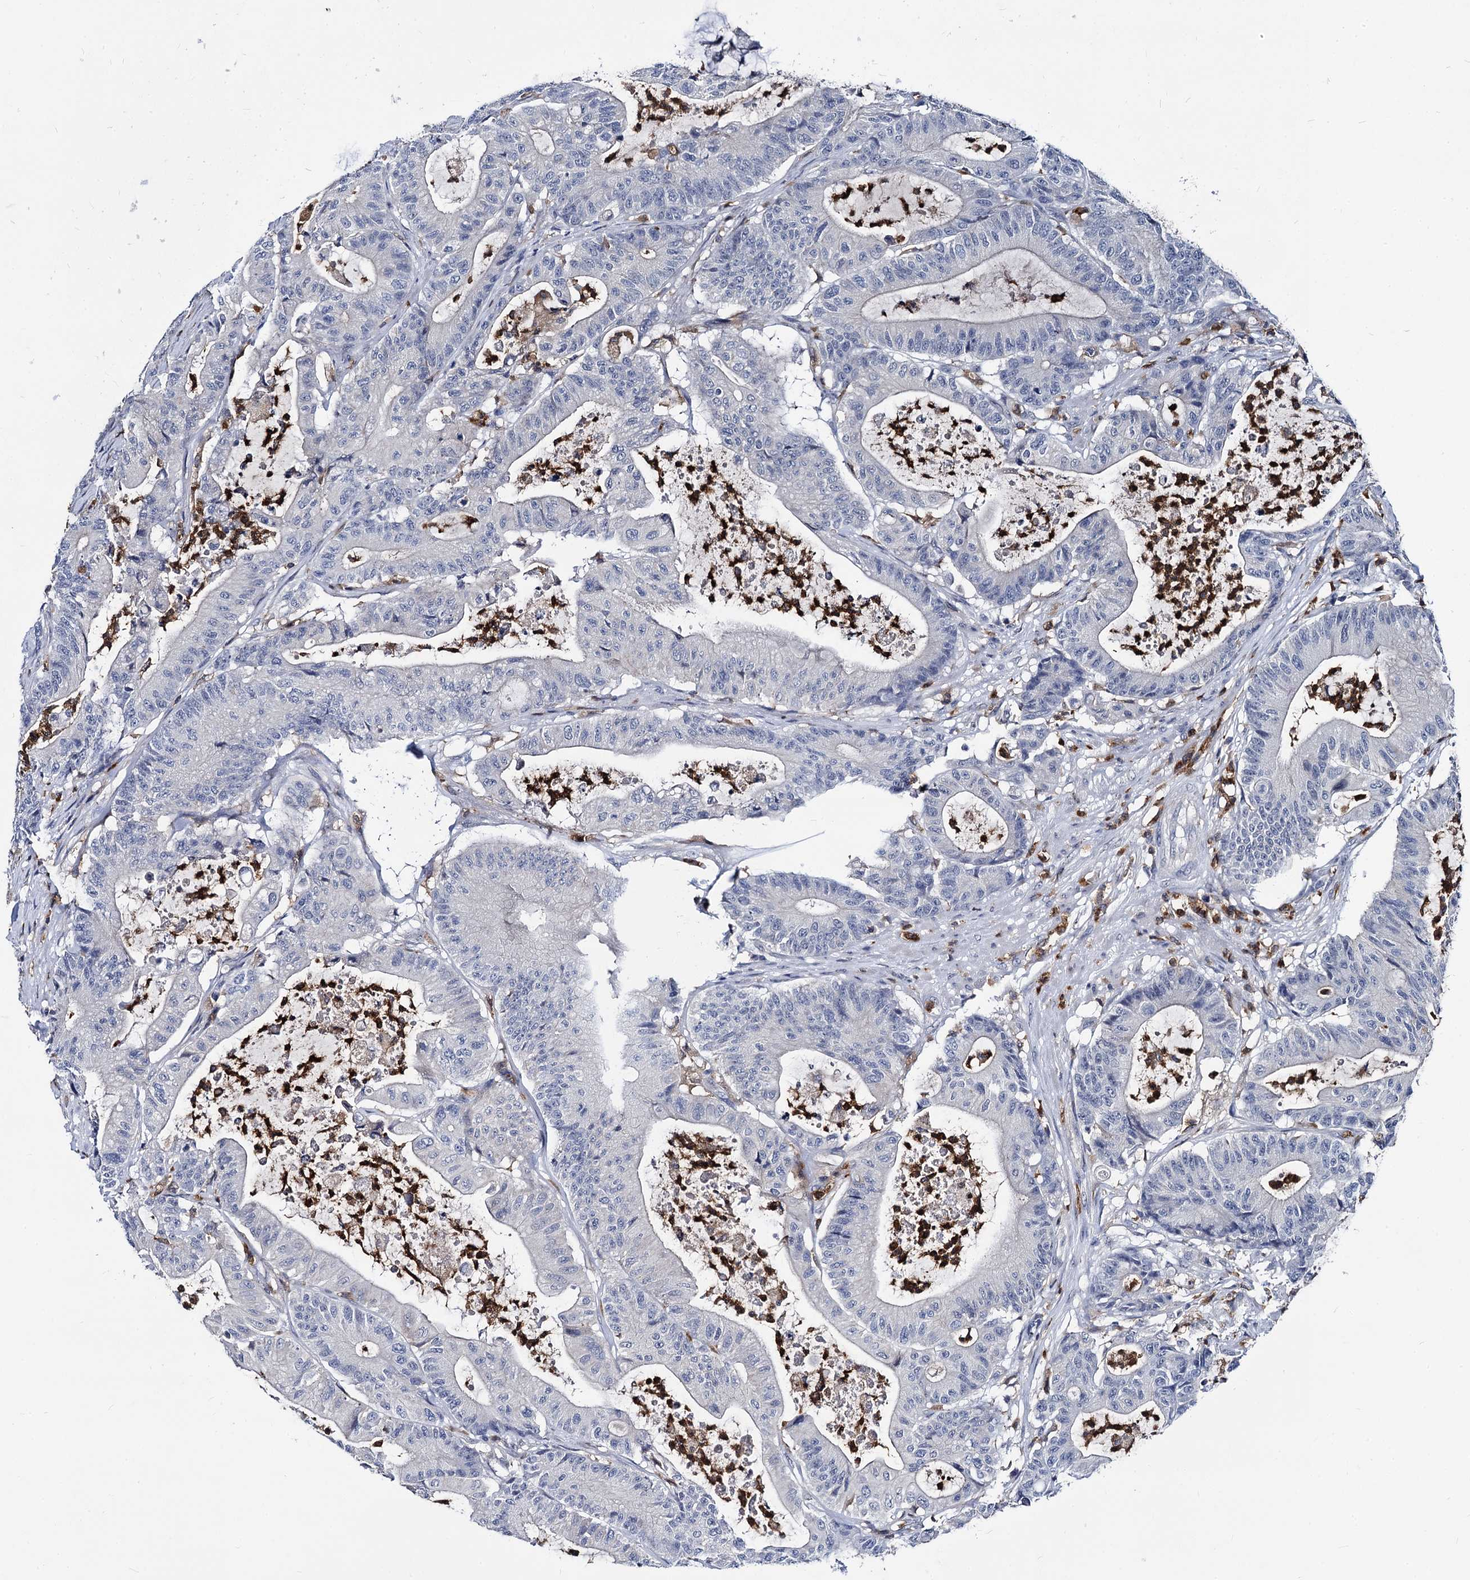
{"staining": {"intensity": "negative", "quantity": "none", "location": "none"}, "tissue": "colorectal cancer", "cell_type": "Tumor cells", "image_type": "cancer", "snomed": [{"axis": "morphology", "description": "Adenocarcinoma, NOS"}, {"axis": "topography", "description": "Colon"}], "caption": "There is no significant expression in tumor cells of colorectal cancer (adenocarcinoma).", "gene": "RHOG", "patient": {"sex": "female", "age": 84}}